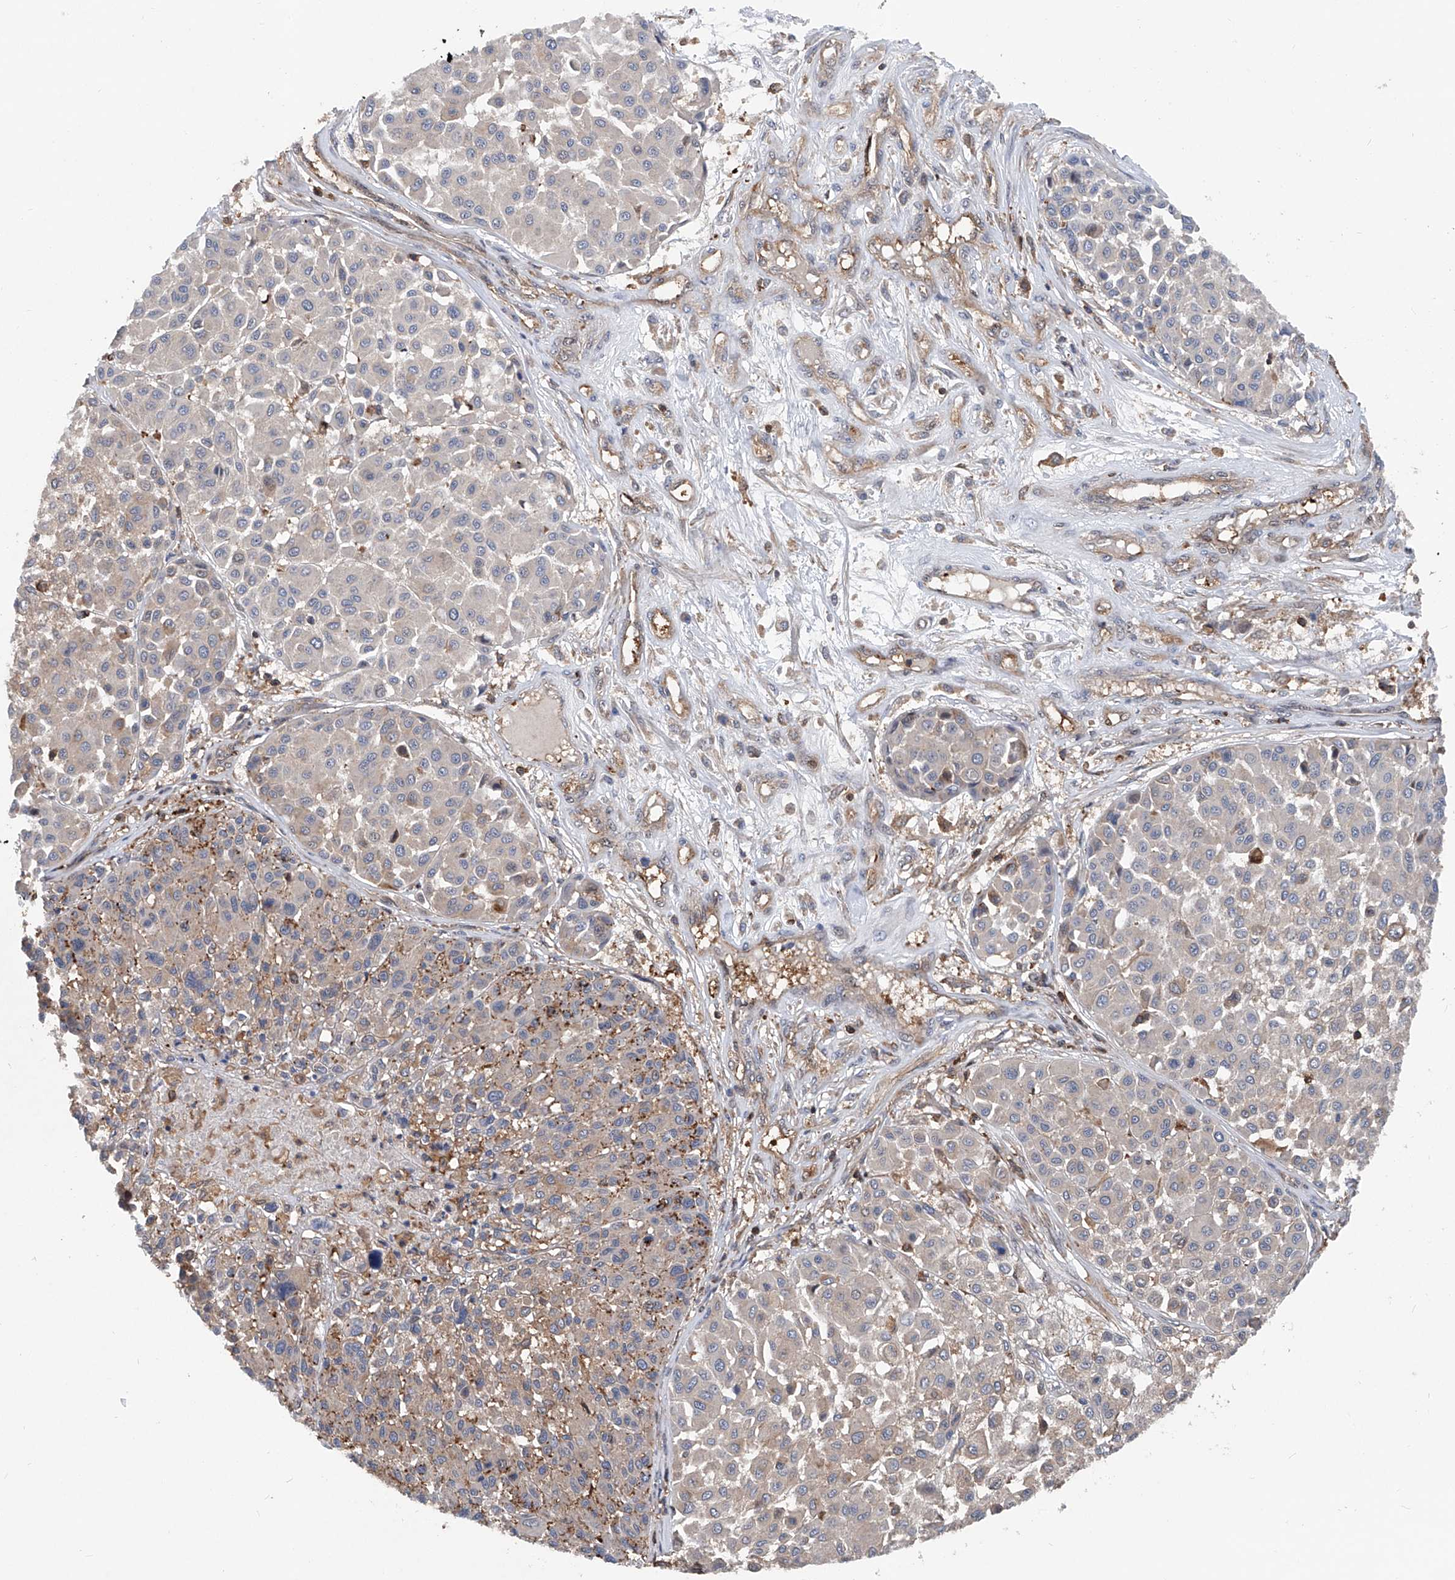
{"staining": {"intensity": "negative", "quantity": "none", "location": "none"}, "tissue": "melanoma", "cell_type": "Tumor cells", "image_type": "cancer", "snomed": [{"axis": "morphology", "description": "Malignant melanoma, Metastatic site"}, {"axis": "topography", "description": "Soft tissue"}], "caption": "Tumor cells are negative for brown protein staining in melanoma.", "gene": "NT5C3A", "patient": {"sex": "male", "age": 41}}